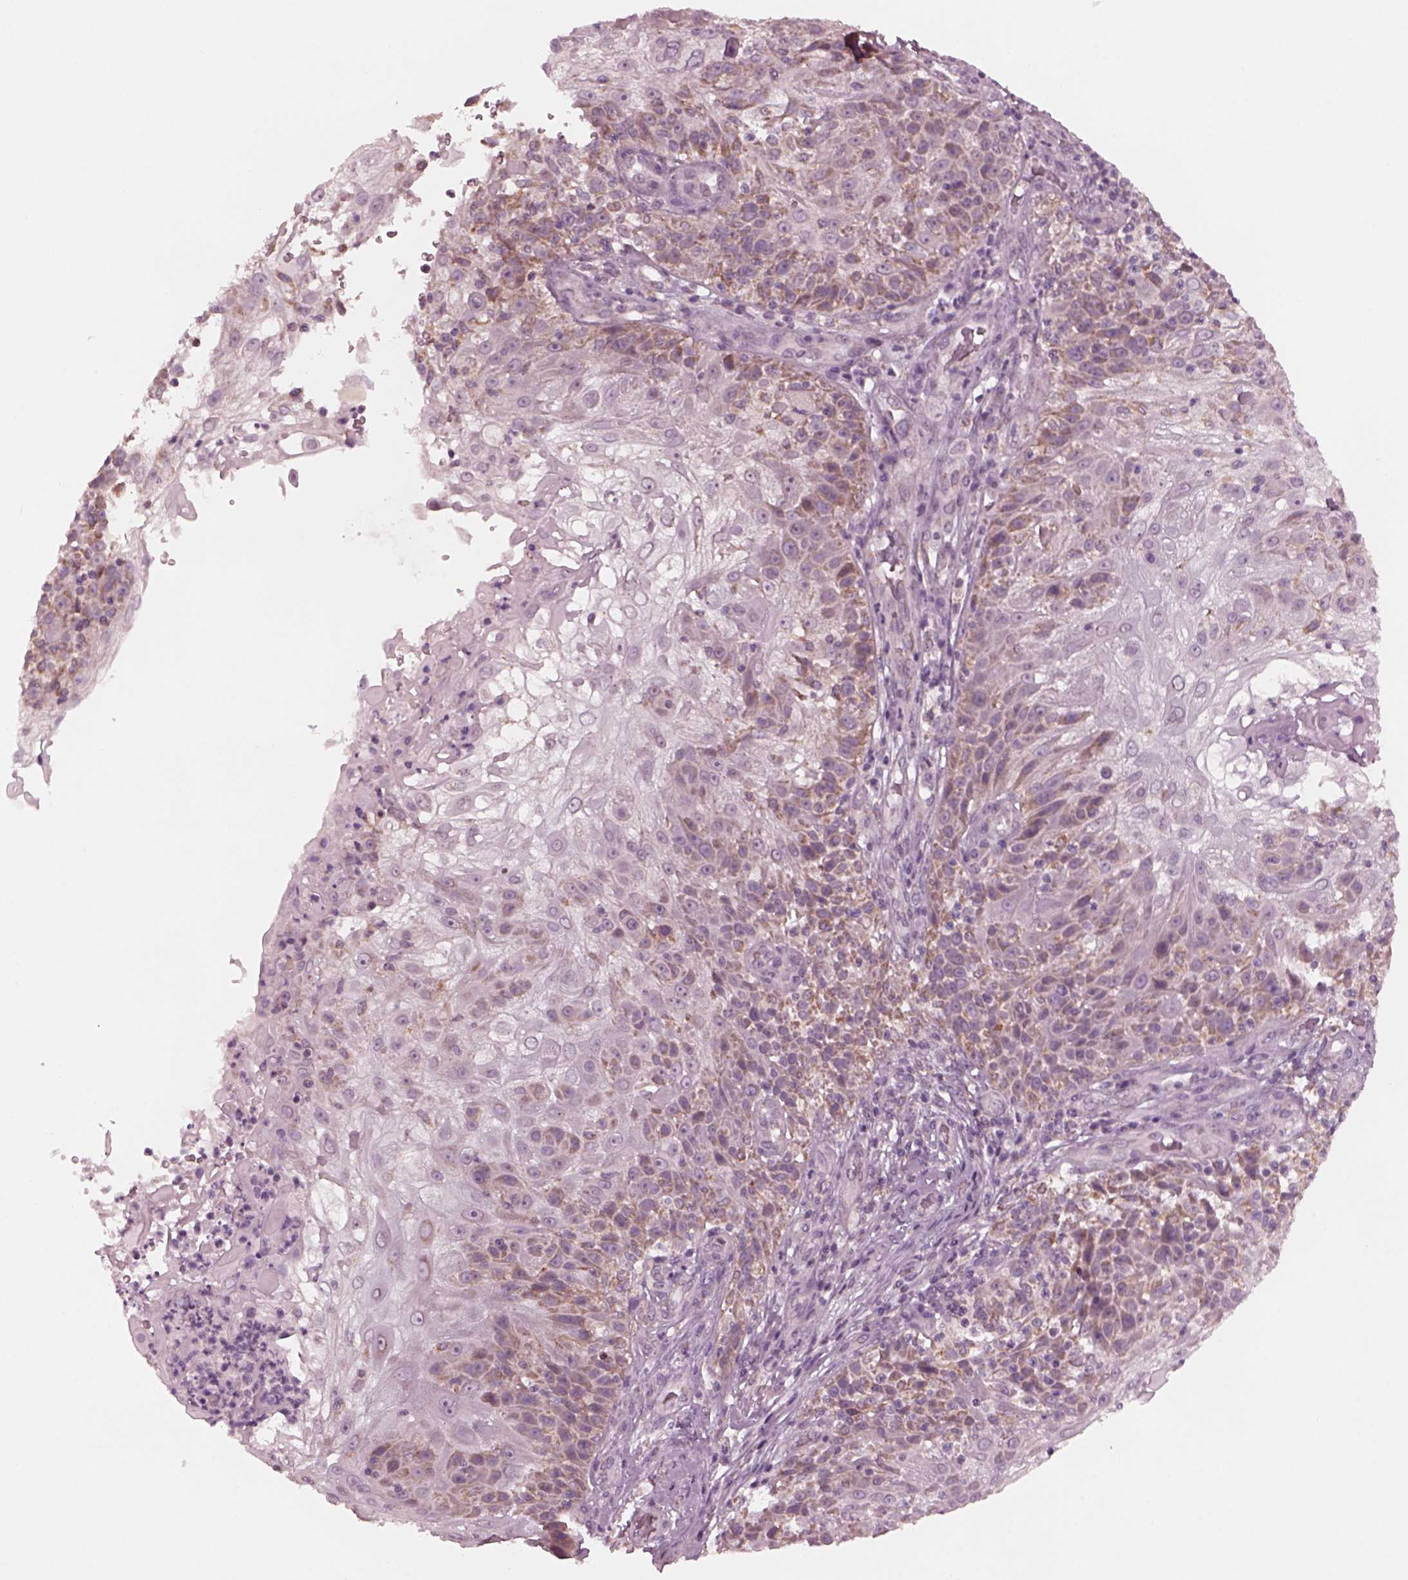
{"staining": {"intensity": "moderate", "quantity": "25%-75%", "location": "cytoplasmic/membranous"}, "tissue": "skin cancer", "cell_type": "Tumor cells", "image_type": "cancer", "snomed": [{"axis": "morphology", "description": "Normal tissue, NOS"}, {"axis": "morphology", "description": "Squamous cell carcinoma, NOS"}, {"axis": "topography", "description": "Skin"}], "caption": "Immunohistochemical staining of squamous cell carcinoma (skin) displays medium levels of moderate cytoplasmic/membranous protein expression in about 25%-75% of tumor cells. Nuclei are stained in blue.", "gene": "CELSR3", "patient": {"sex": "female", "age": 83}}